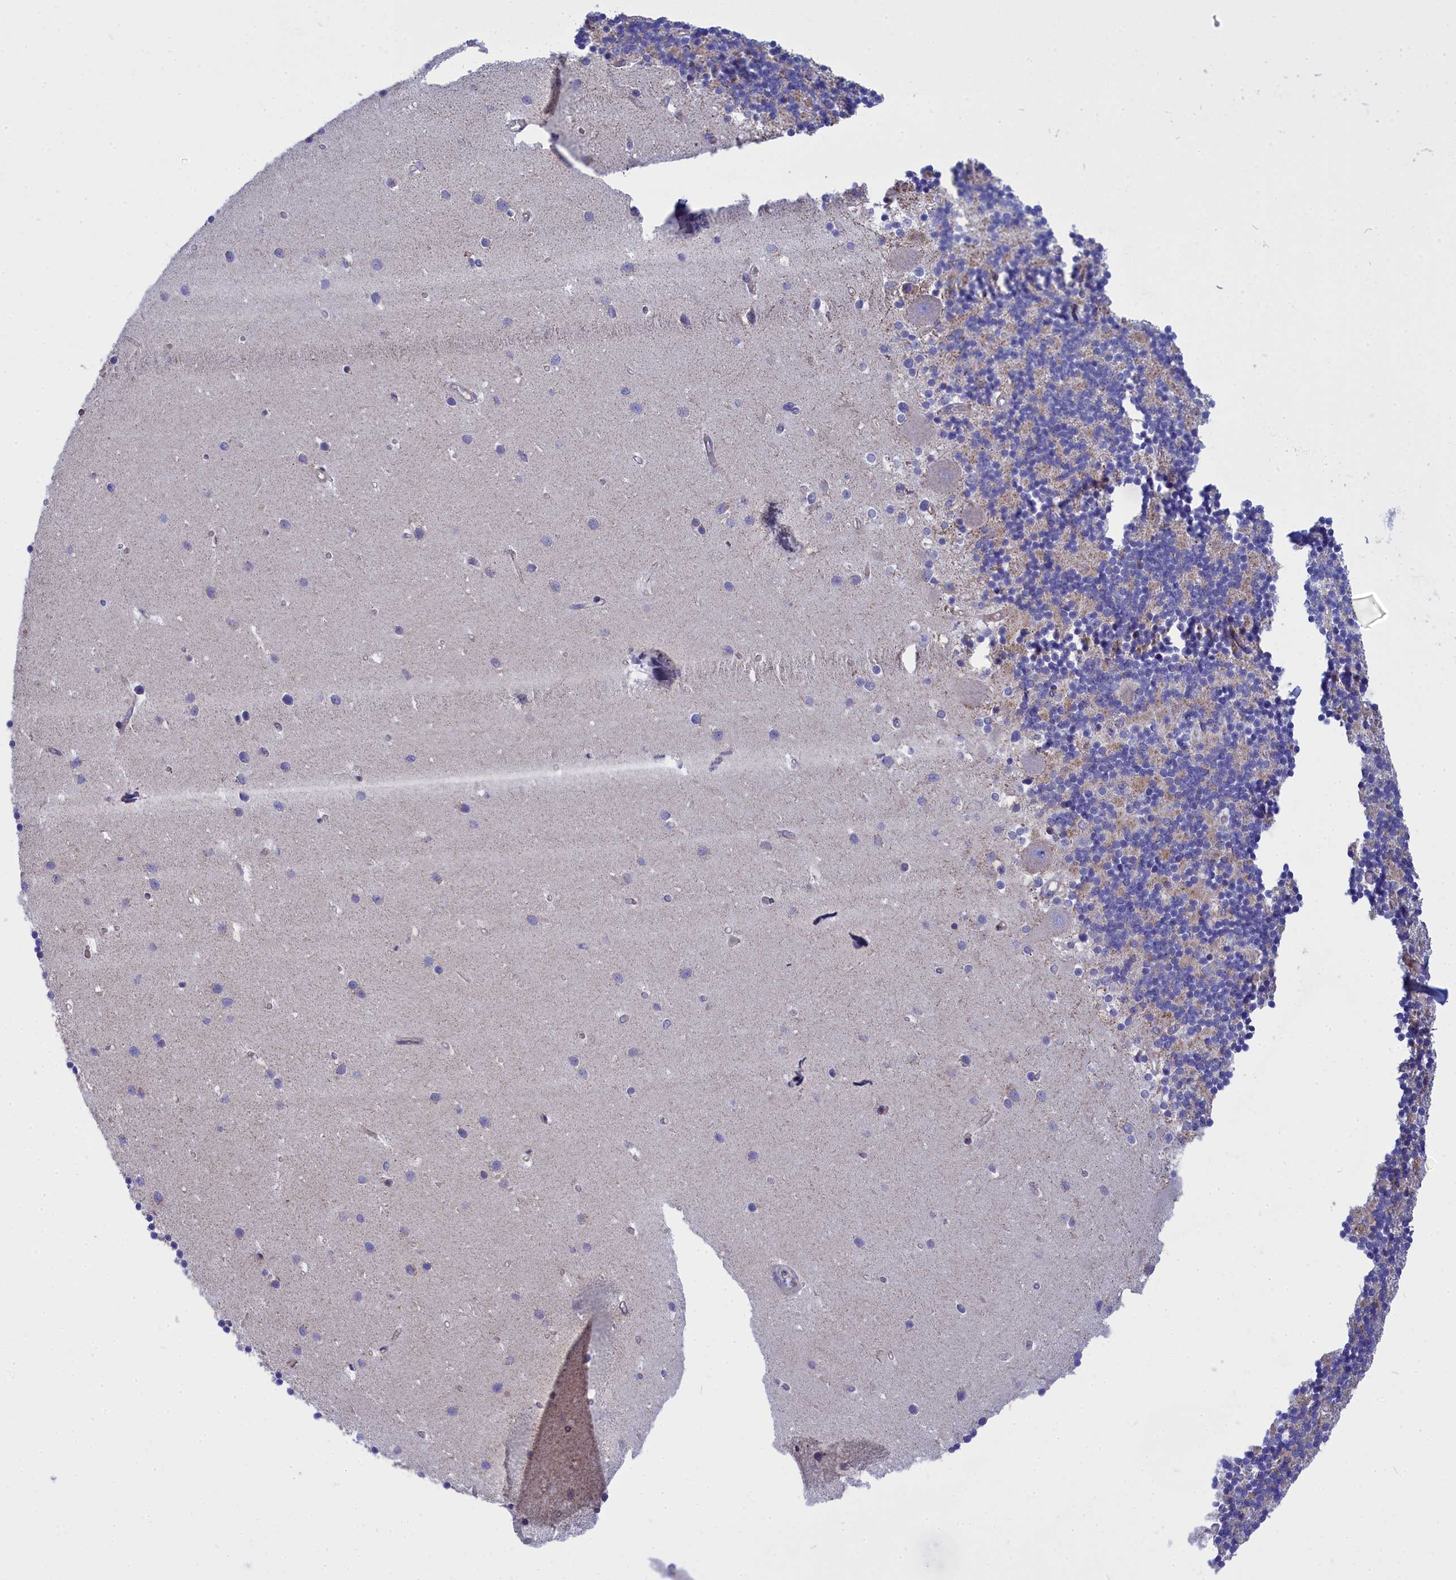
{"staining": {"intensity": "weak", "quantity": "<25%", "location": "cytoplasmic/membranous"}, "tissue": "cerebellum", "cell_type": "Cells in granular layer", "image_type": "normal", "snomed": [{"axis": "morphology", "description": "Normal tissue, NOS"}, {"axis": "topography", "description": "Cerebellum"}], "caption": "IHC micrograph of unremarkable cerebellum: cerebellum stained with DAB (3,3'-diaminobenzidine) exhibits no significant protein staining in cells in granular layer.", "gene": "CCRL2", "patient": {"sex": "male", "age": 54}}